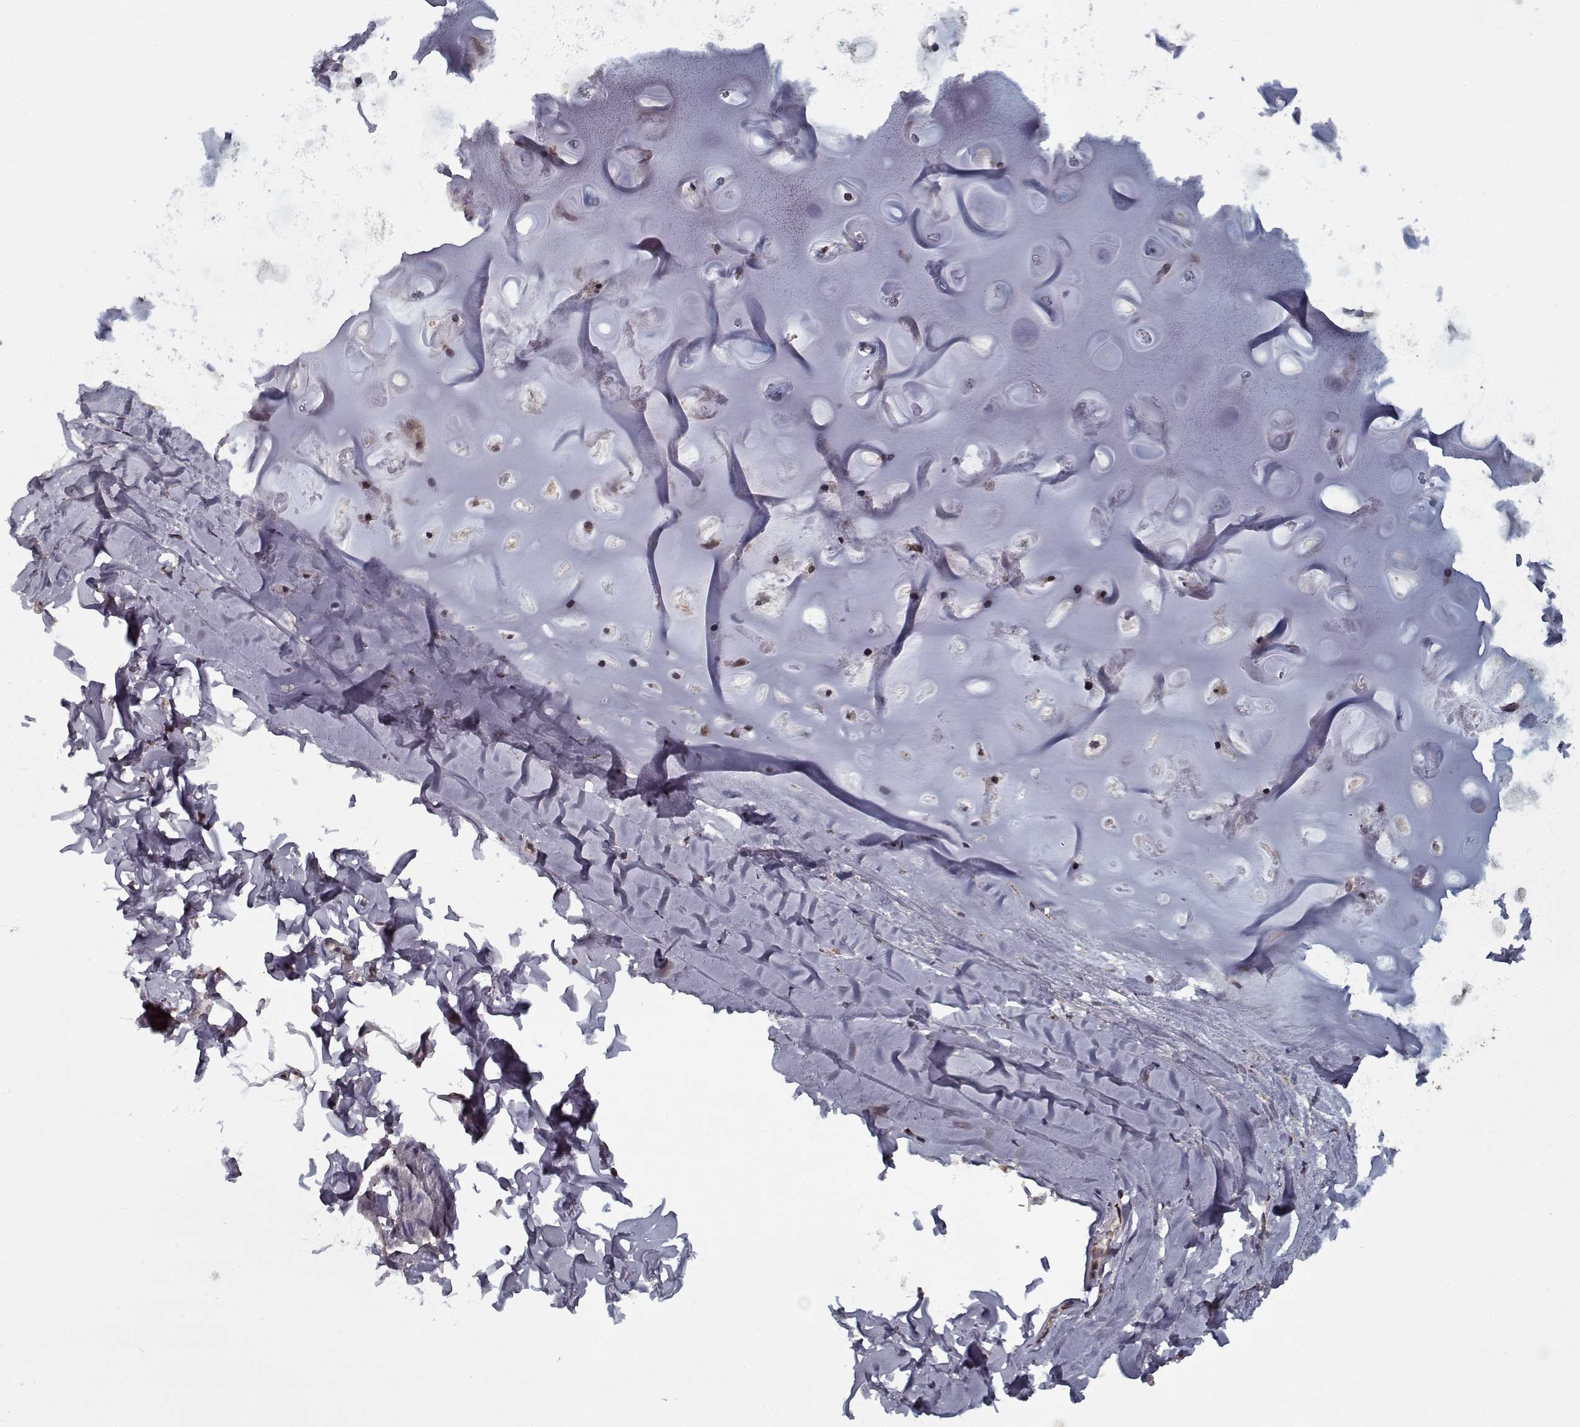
{"staining": {"intensity": "negative", "quantity": "none", "location": "none"}, "tissue": "soft tissue", "cell_type": "Chondrocytes", "image_type": "normal", "snomed": [{"axis": "morphology", "description": "Normal tissue, NOS"}, {"axis": "topography", "description": "Lymph node"}, {"axis": "topography", "description": "Bronchus"}], "caption": "Immunohistochemistry image of unremarkable soft tissue: soft tissue stained with DAB (3,3'-diaminobenzidine) exhibits no significant protein positivity in chondrocytes.", "gene": "NLK", "patient": {"sex": "female", "age": 70}}